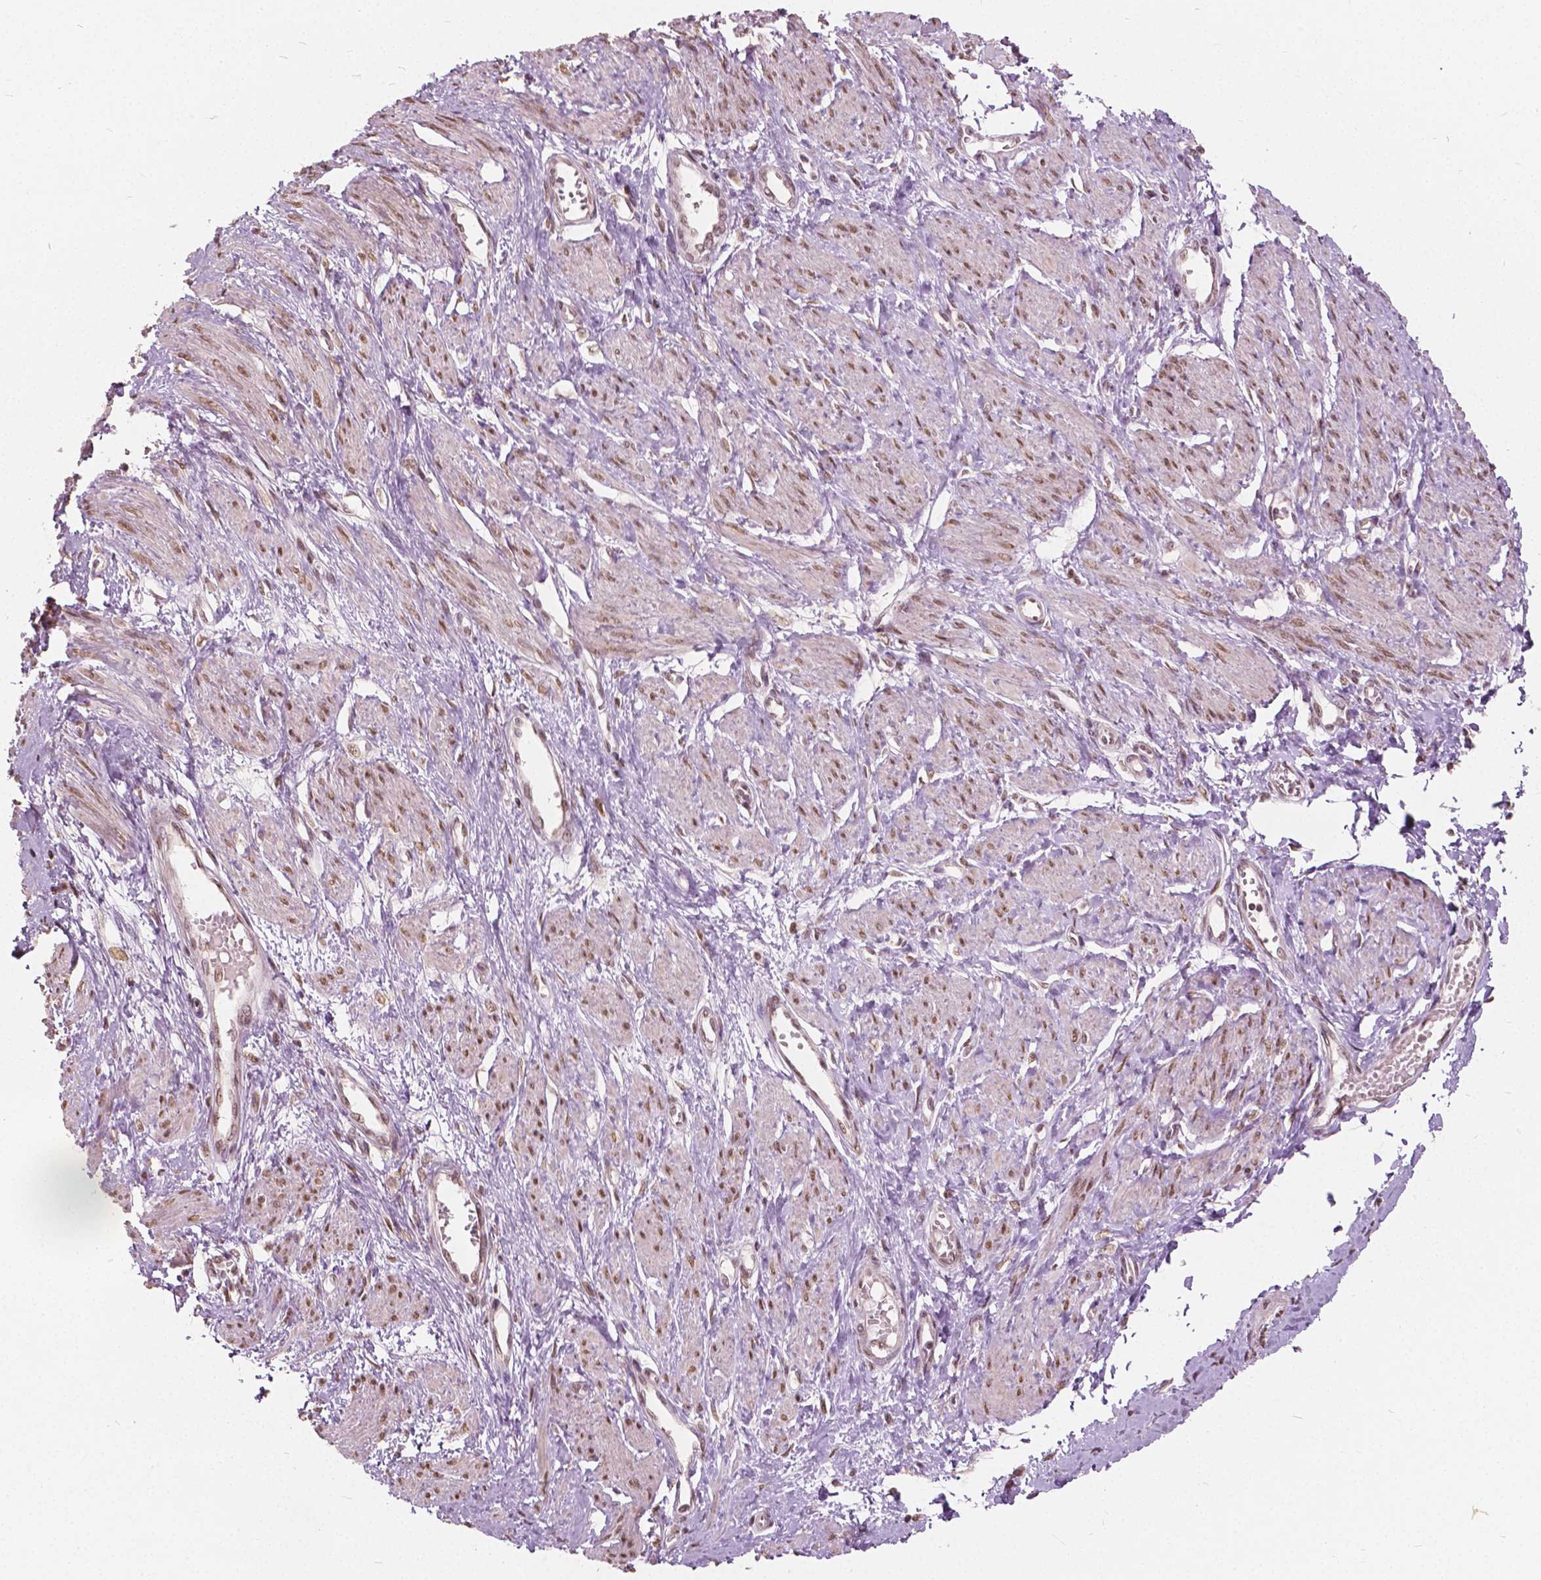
{"staining": {"intensity": "moderate", "quantity": ">75%", "location": "nuclear"}, "tissue": "smooth muscle", "cell_type": "Smooth muscle cells", "image_type": "normal", "snomed": [{"axis": "morphology", "description": "Normal tissue, NOS"}, {"axis": "topography", "description": "Smooth muscle"}, {"axis": "topography", "description": "Uterus"}], "caption": "The image demonstrates a brown stain indicating the presence of a protein in the nuclear of smooth muscle cells in smooth muscle. The staining was performed using DAB, with brown indicating positive protein expression. Nuclei are stained blue with hematoxylin.", "gene": "HOXA10", "patient": {"sex": "female", "age": 39}}